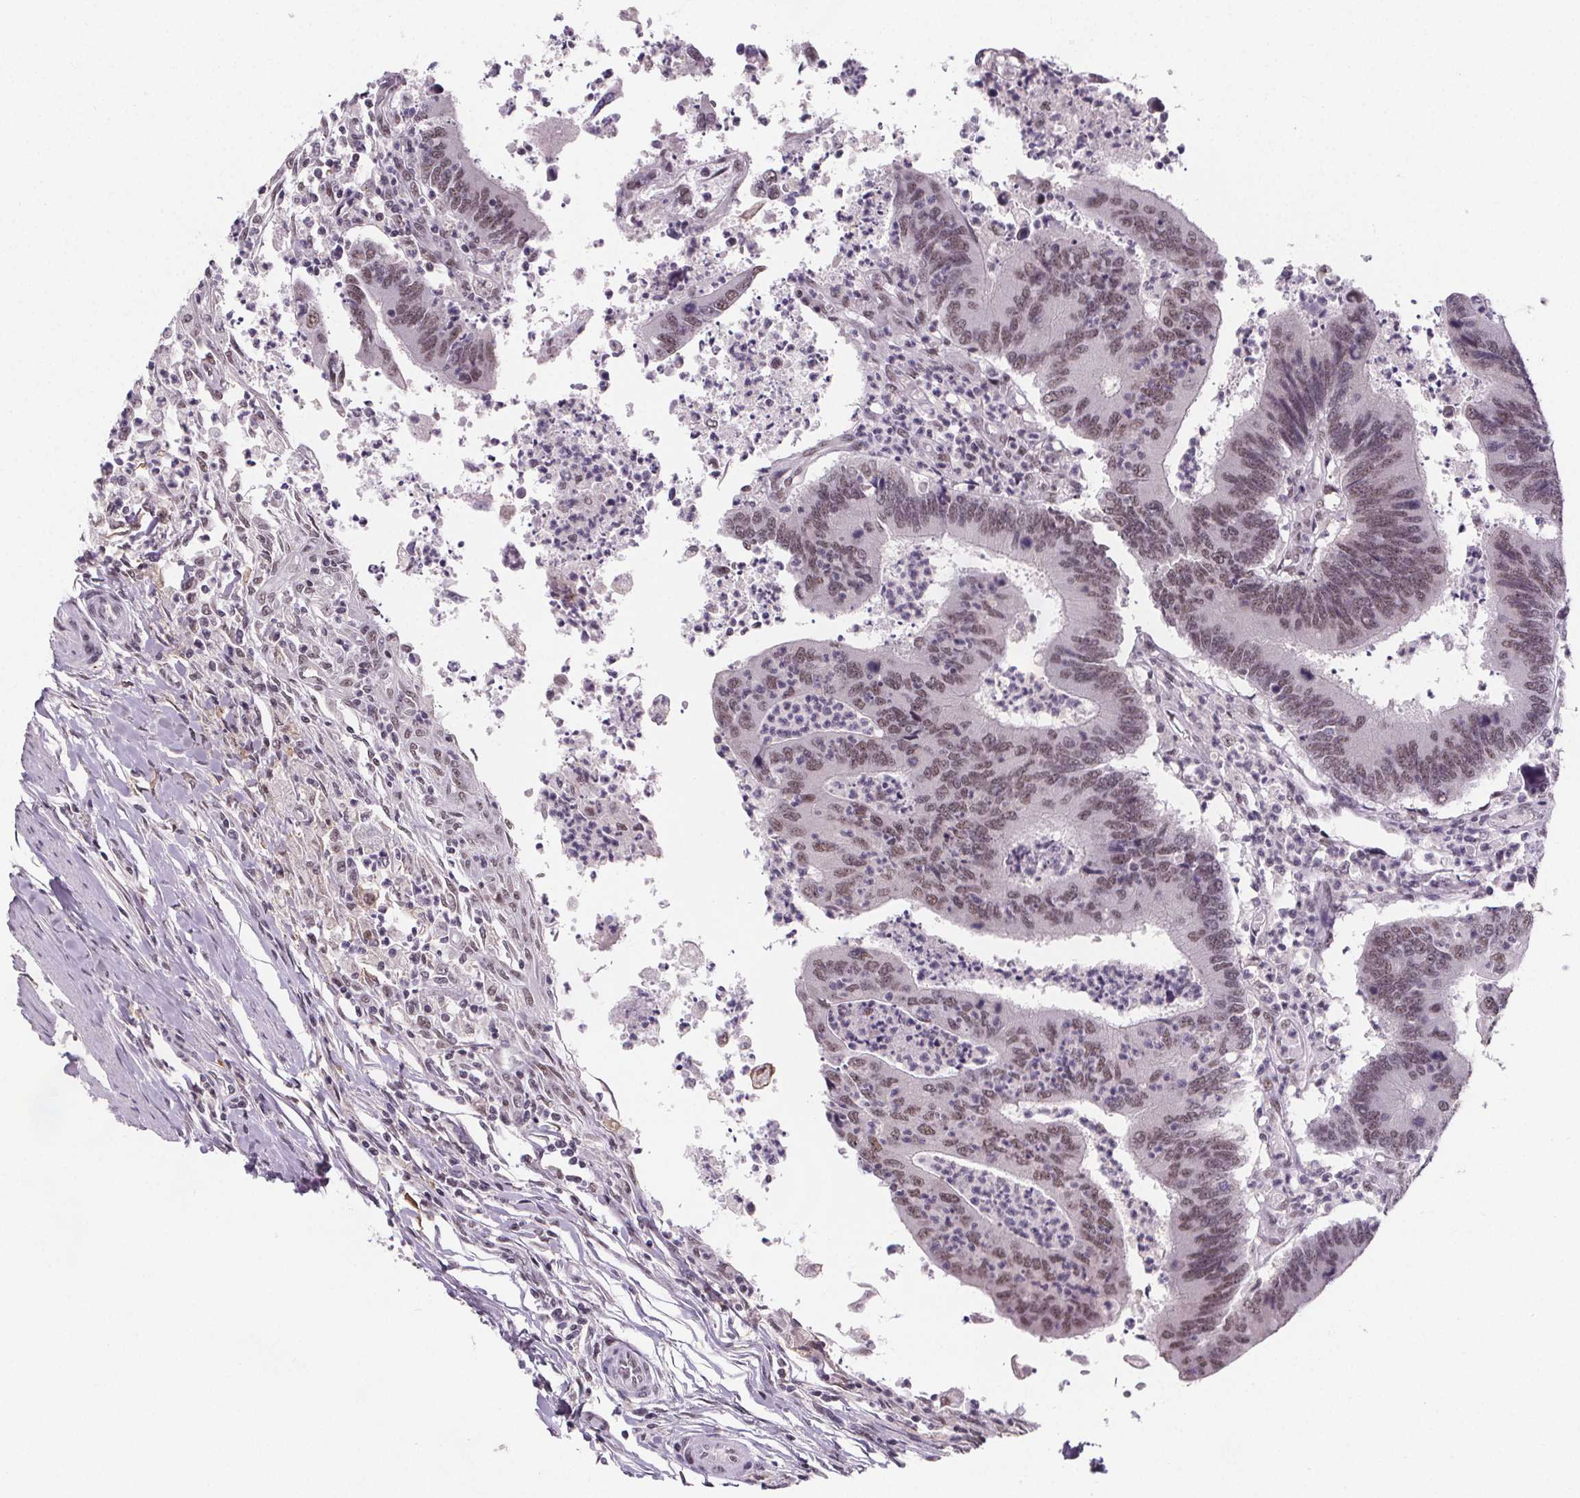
{"staining": {"intensity": "moderate", "quantity": ">75%", "location": "nuclear"}, "tissue": "colorectal cancer", "cell_type": "Tumor cells", "image_type": "cancer", "snomed": [{"axis": "morphology", "description": "Adenocarcinoma, NOS"}, {"axis": "topography", "description": "Colon"}], "caption": "The micrograph shows a brown stain indicating the presence of a protein in the nuclear of tumor cells in colorectal cancer (adenocarcinoma). (DAB = brown stain, brightfield microscopy at high magnification).", "gene": "ZNF572", "patient": {"sex": "female", "age": 67}}